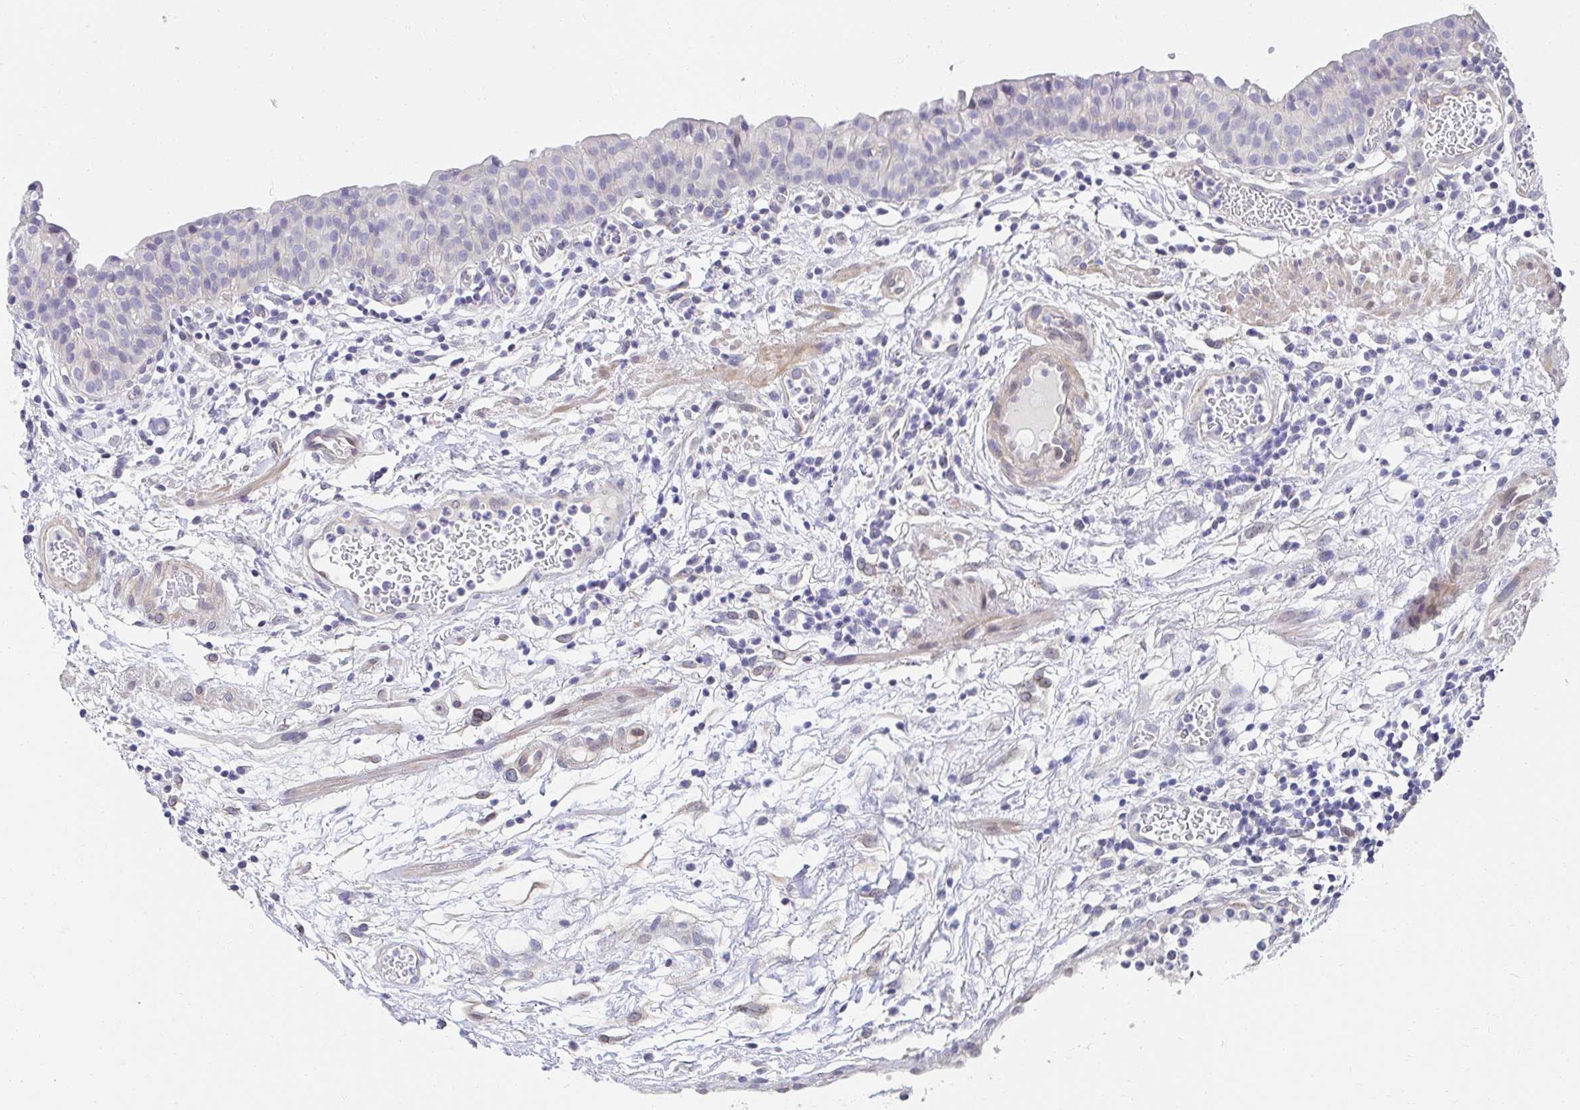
{"staining": {"intensity": "negative", "quantity": "none", "location": "none"}, "tissue": "urinary bladder", "cell_type": "Urothelial cells", "image_type": "normal", "snomed": [{"axis": "morphology", "description": "Normal tissue, NOS"}, {"axis": "morphology", "description": "Inflammation, NOS"}, {"axis": "topography", "description": "Urinary bladder"}], "caption": "IHC micrograph of normal urinary bladder: human urinary bladder stained with DAB (3,3'-diaminobenzidine) reveals no significant protein staining in urothelial cells.", "gene": "AKAP14", "patient": {"sex": "male", "age": 57}}